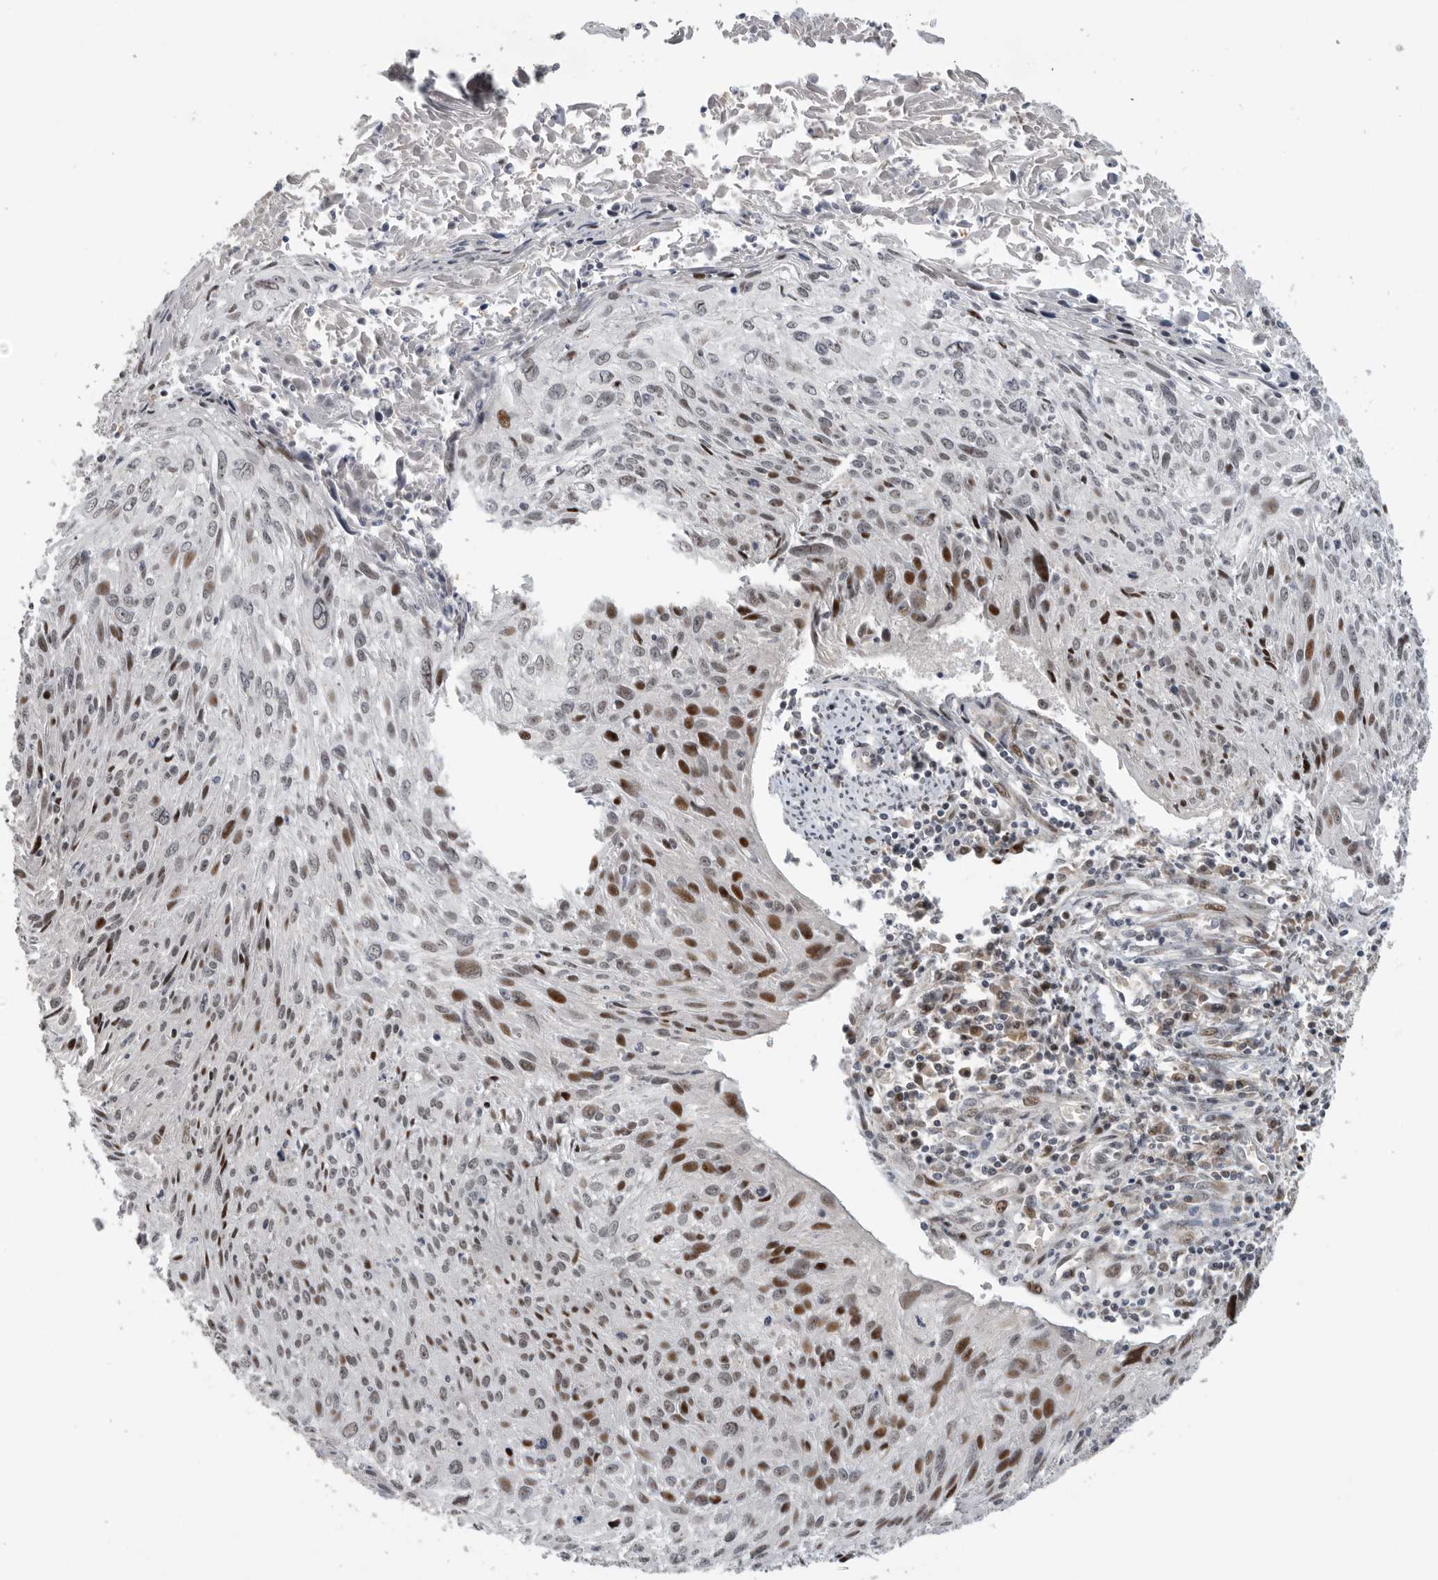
{"staining": {"intensity": "moderate", "quantity": "<25%", "location": "nuclear"}, "tissue": "cervical cancer", "cell_type": "Tumor cells", "image_type": "cancer", "snomed": [{"axis": "morphology", "description": "Squamous cell carcinoma, NOS"}, {"axis": "topography", "description": "Cervix"}], "caption": "Immunohistochemical staining of cervical squamous cell carcinoma reveals low levels of moderate nuclear positivity in about <25% of tumor cells.", "gene": "PCMTD1", "patient": {"sex": "female", "age": 51}}